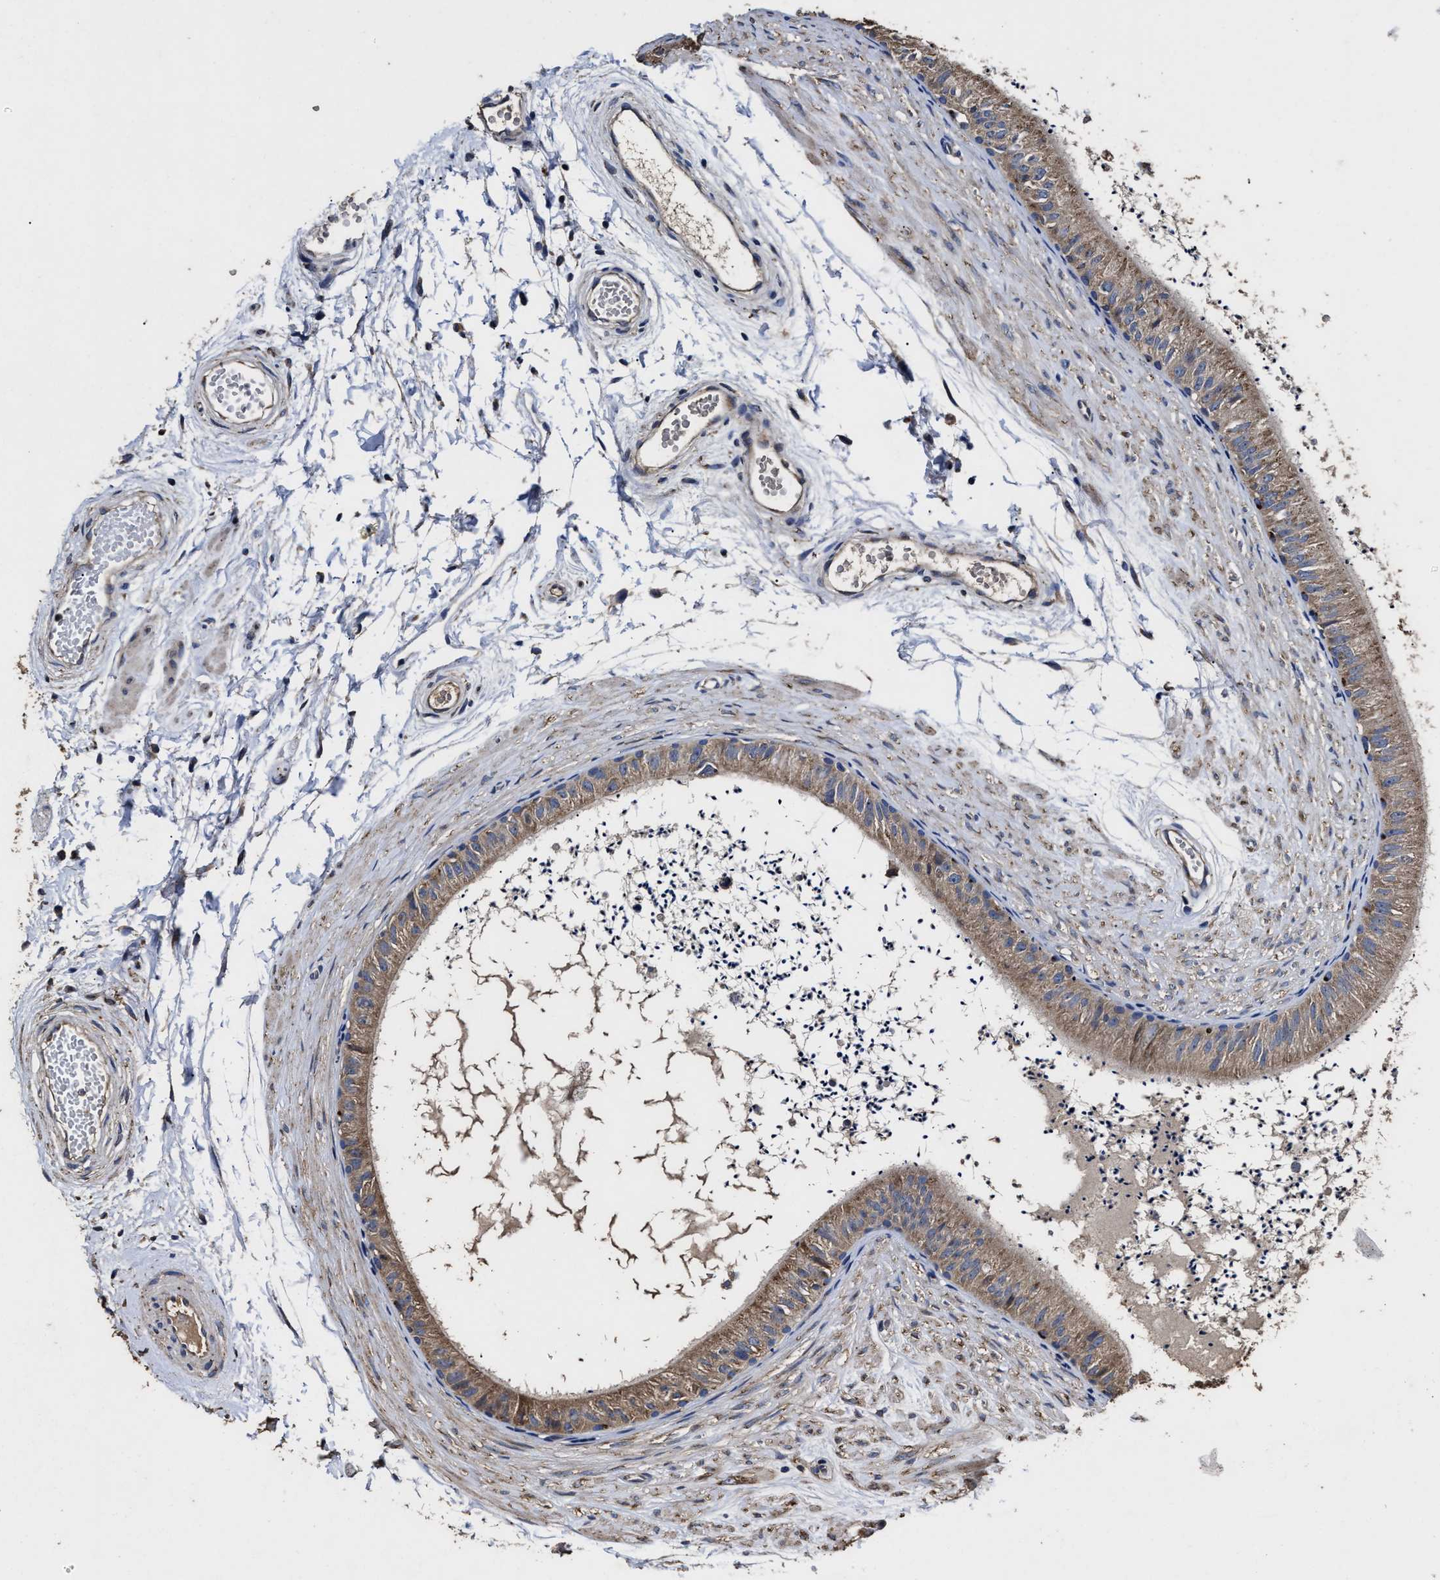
{"staining": {"intensity": "weak", "quantity": ">75%", "location": "cytoplasmic/membranous"}, "tissue": "epididymis", "cell_type": "Glandular cells", "image_type": "normal", "snomed": [{"axis": "morphology", "description": "Normal tissue, NOS"}, {"axis": "topography", "description": "Epididymis"}], "caption": "Protein staining of normal epididymis exhibits weak cytoplasmic/membranous positivity in about >75% of glandular cells.", "gene": "PPM1K", "patient": {"sex": "male", "age": 56}}